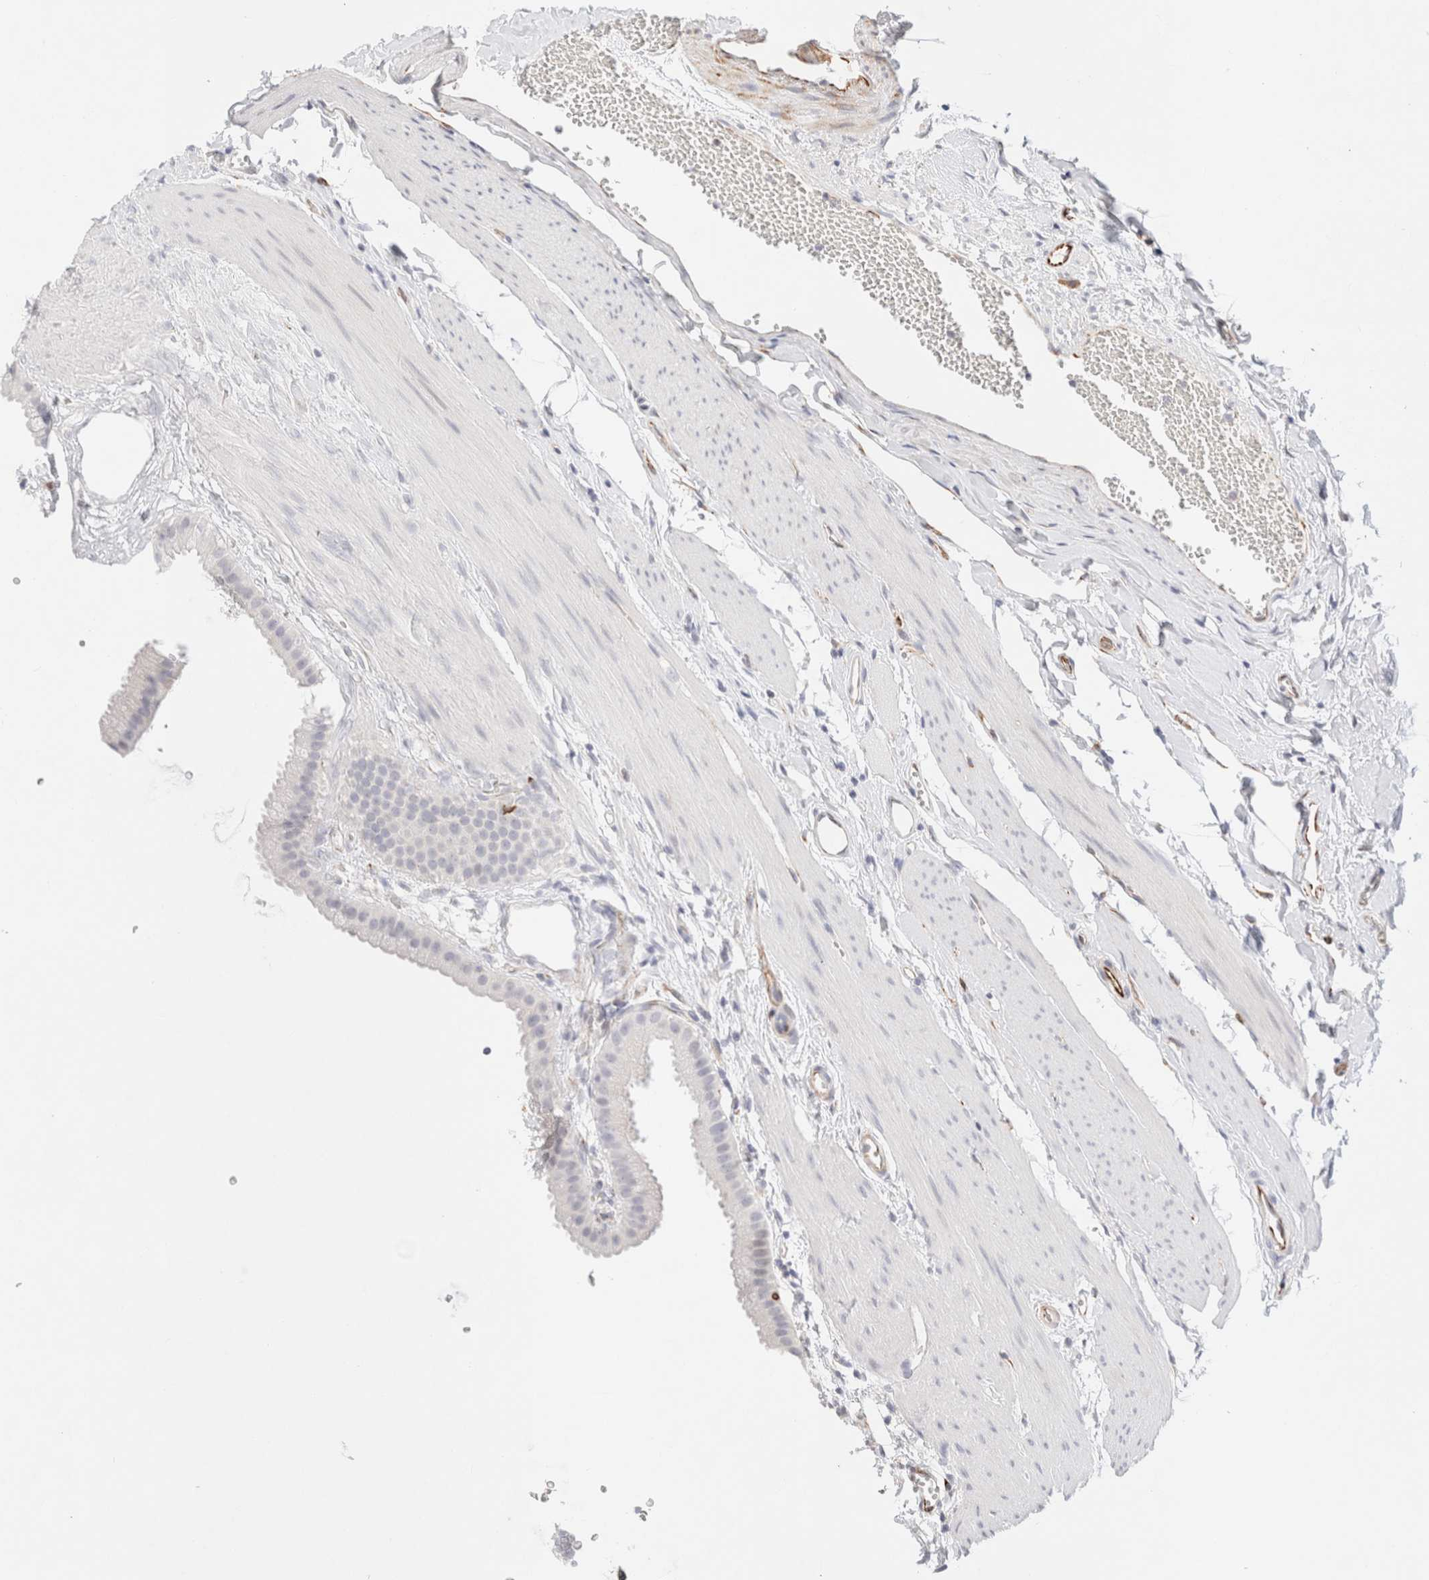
{"staining": {"intensity": "negative", "quantity": "none", "location": "none"}, "tissue": "gallbladder", "cell_type": "Glandular cells", "image_type": "normal", "snomed": [{"axis": "morphology", "description": "Normal tissue, NOS"}, {"axis": "topography", "description": "Gallbladder"}], "caption": "The immunohistochemistry (IHC) image has no significant expression in glandular cells of gallbladder. (DAB (3,3'-diaminobenzidine) immunohistochemistry (IHC) visualized using brightfield microscopy, high magnification).", "gene": "SLC25A48", "patient": {"sex": "female", "age": 64}}